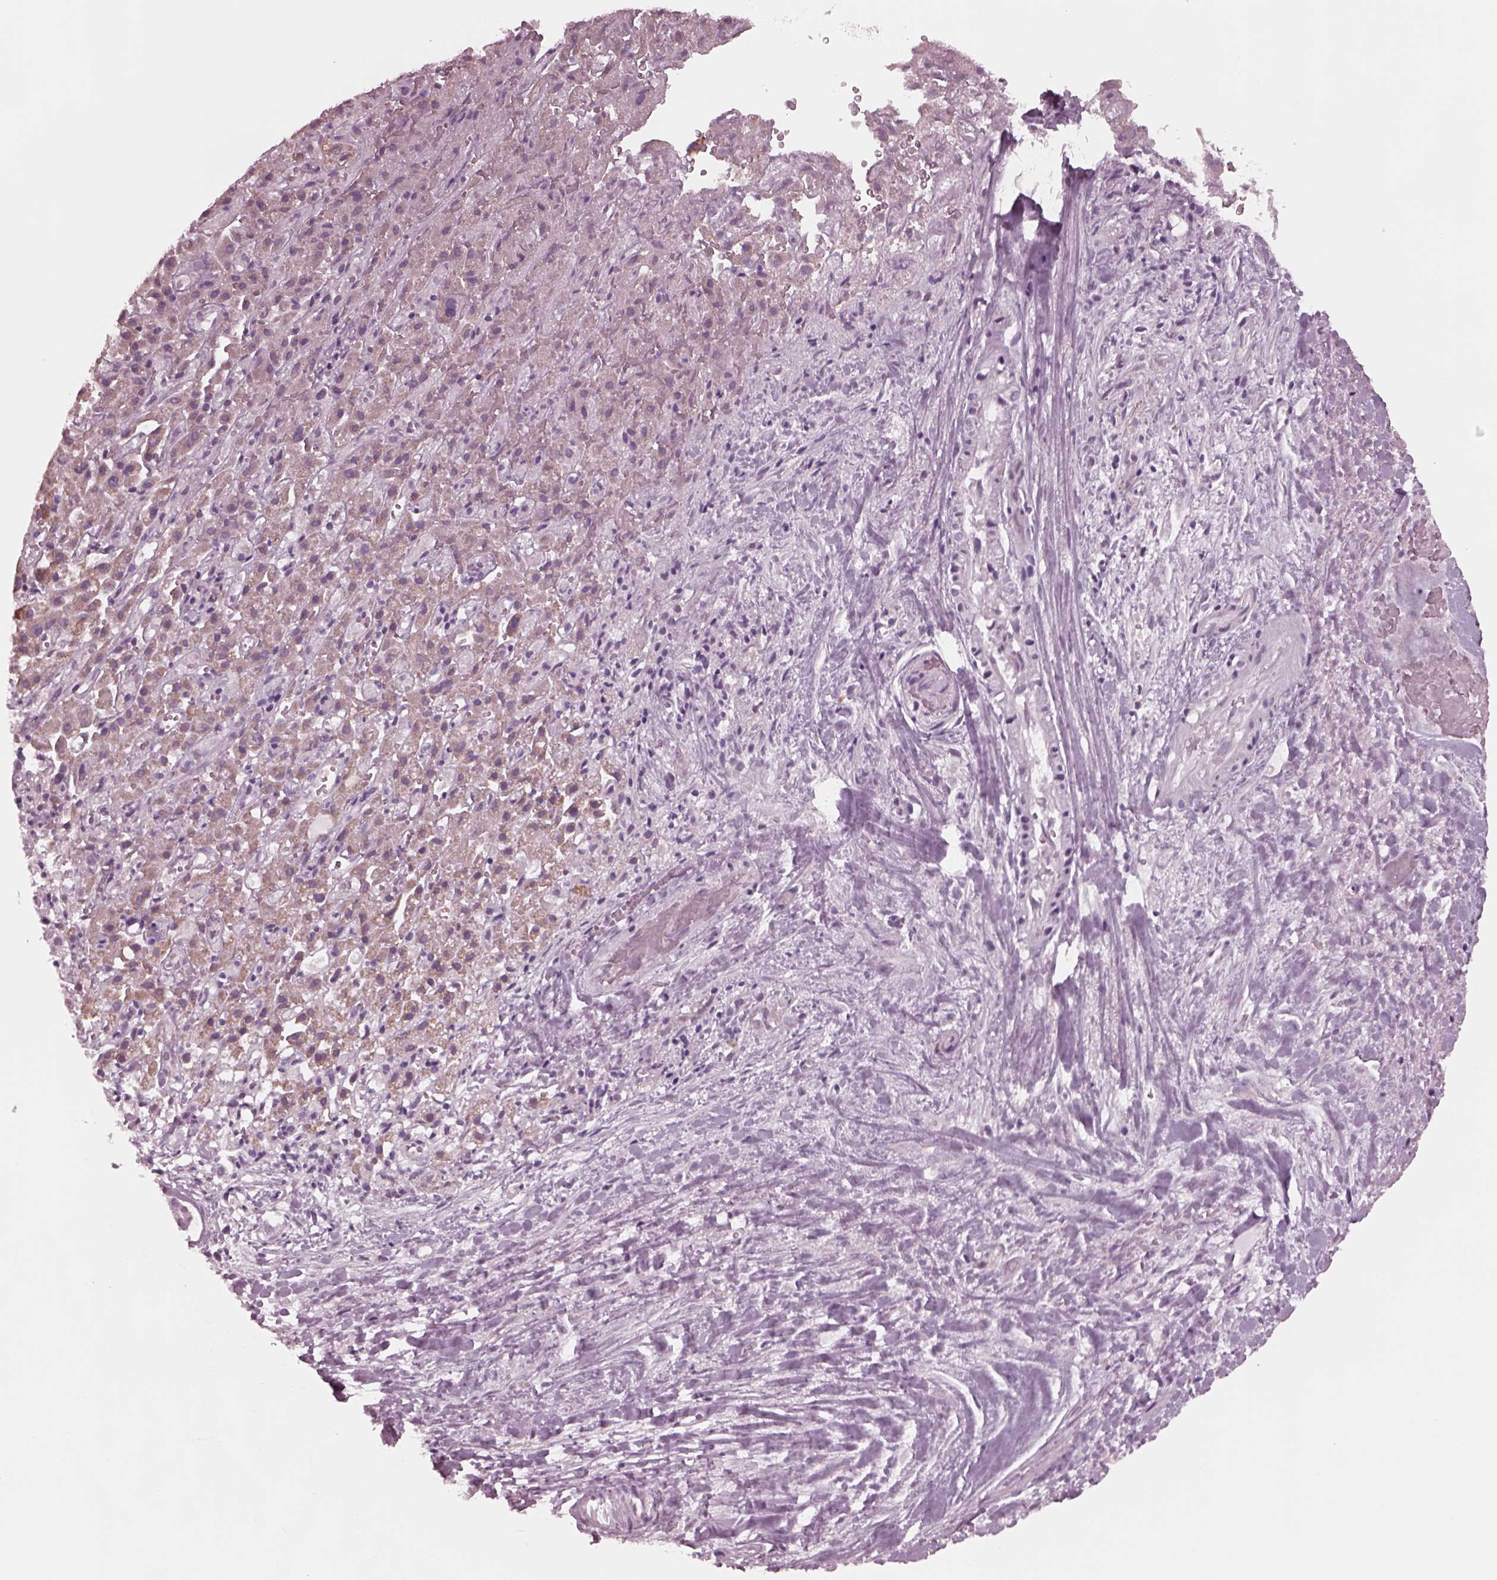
{"staining": {"intensity": "moderate", "quantity": "25%-75%", "location": "cytoplasmic/membranous"}, "tissue": "liver cancer", "cell_type": "Tumor cells", "image_type": "cancer", "snomed": [{"axis": "morphology", "description": "Cholangiocarcinoma"}, {"axis": "topography", "description": "Liver"}], "caption": "An immunohistochemistry photomicrograph of neoplastic tissue is shown. Protein staining in brown shows moderate cytoplasmic/membranous positivity in liver cancer within tumor cells. (DAB (3,3'-diaminobenzidine) IHC, brown staining for protein, blue staining for nuclei).", "gene": "CELSR3", "patient": {"sex": "female", "age": 52}}